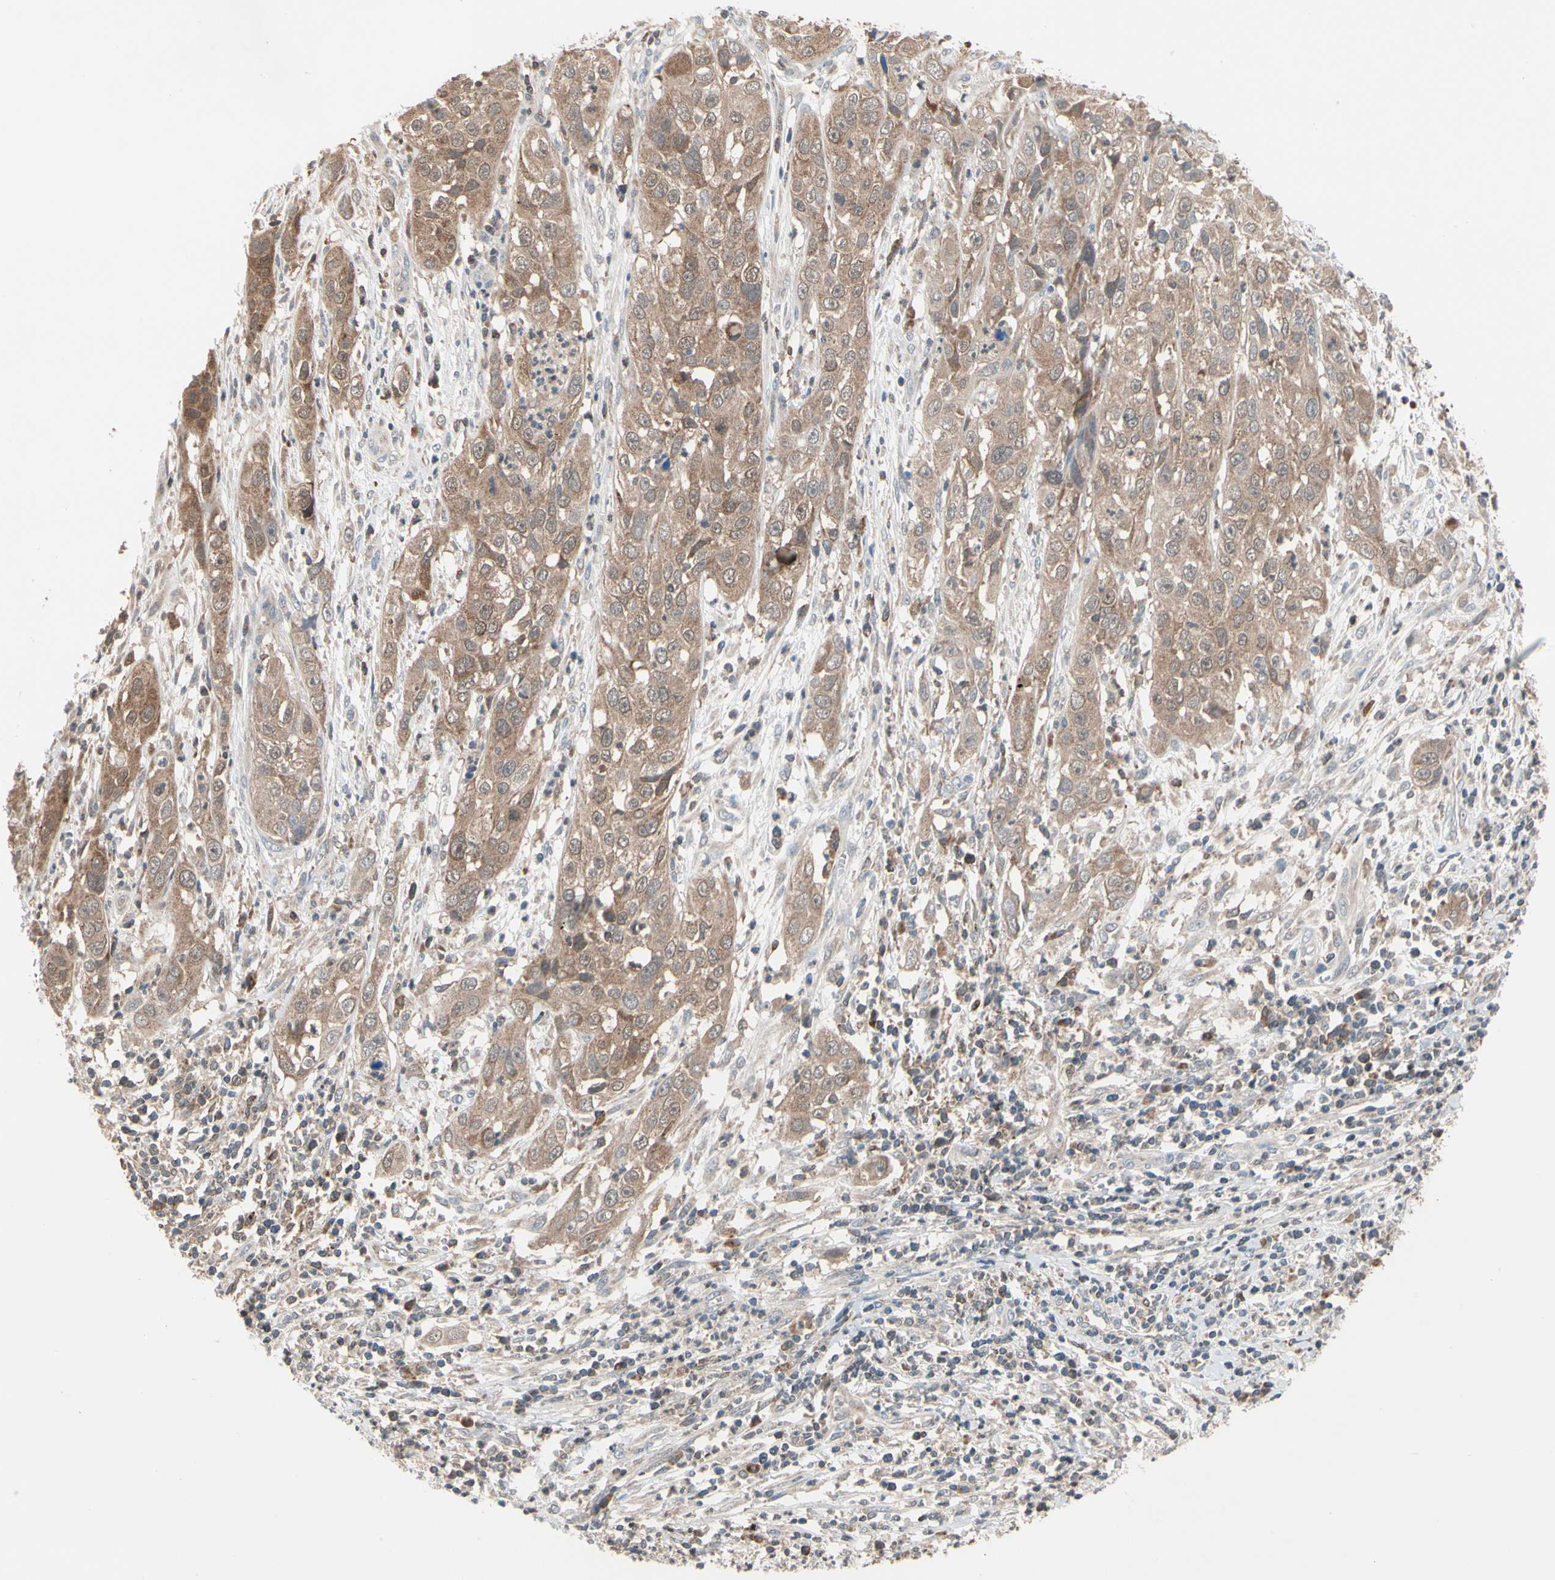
{"staining": {"intensity": "moderate", "quantity": ">75%", "location": "cytoplasmic/membranous"}, "tissue": "cervical cancer", "cell_type": "Tumor cells", "image_type": "cancer", "snomed": [{"axis": "morphology", "description": "Squamous cell carcinoma, NOS"}, {"axis": "topography", "description": "Cervix"}], "caption": "This is an image of immunohistochemistry staining of cervical squamous cell carcinoma, which shows moderate staining in the cytoplasmic/membranous of tumor cells.", "gene": "MTHFS", "patient": {"sex": "female", "age": 32}}